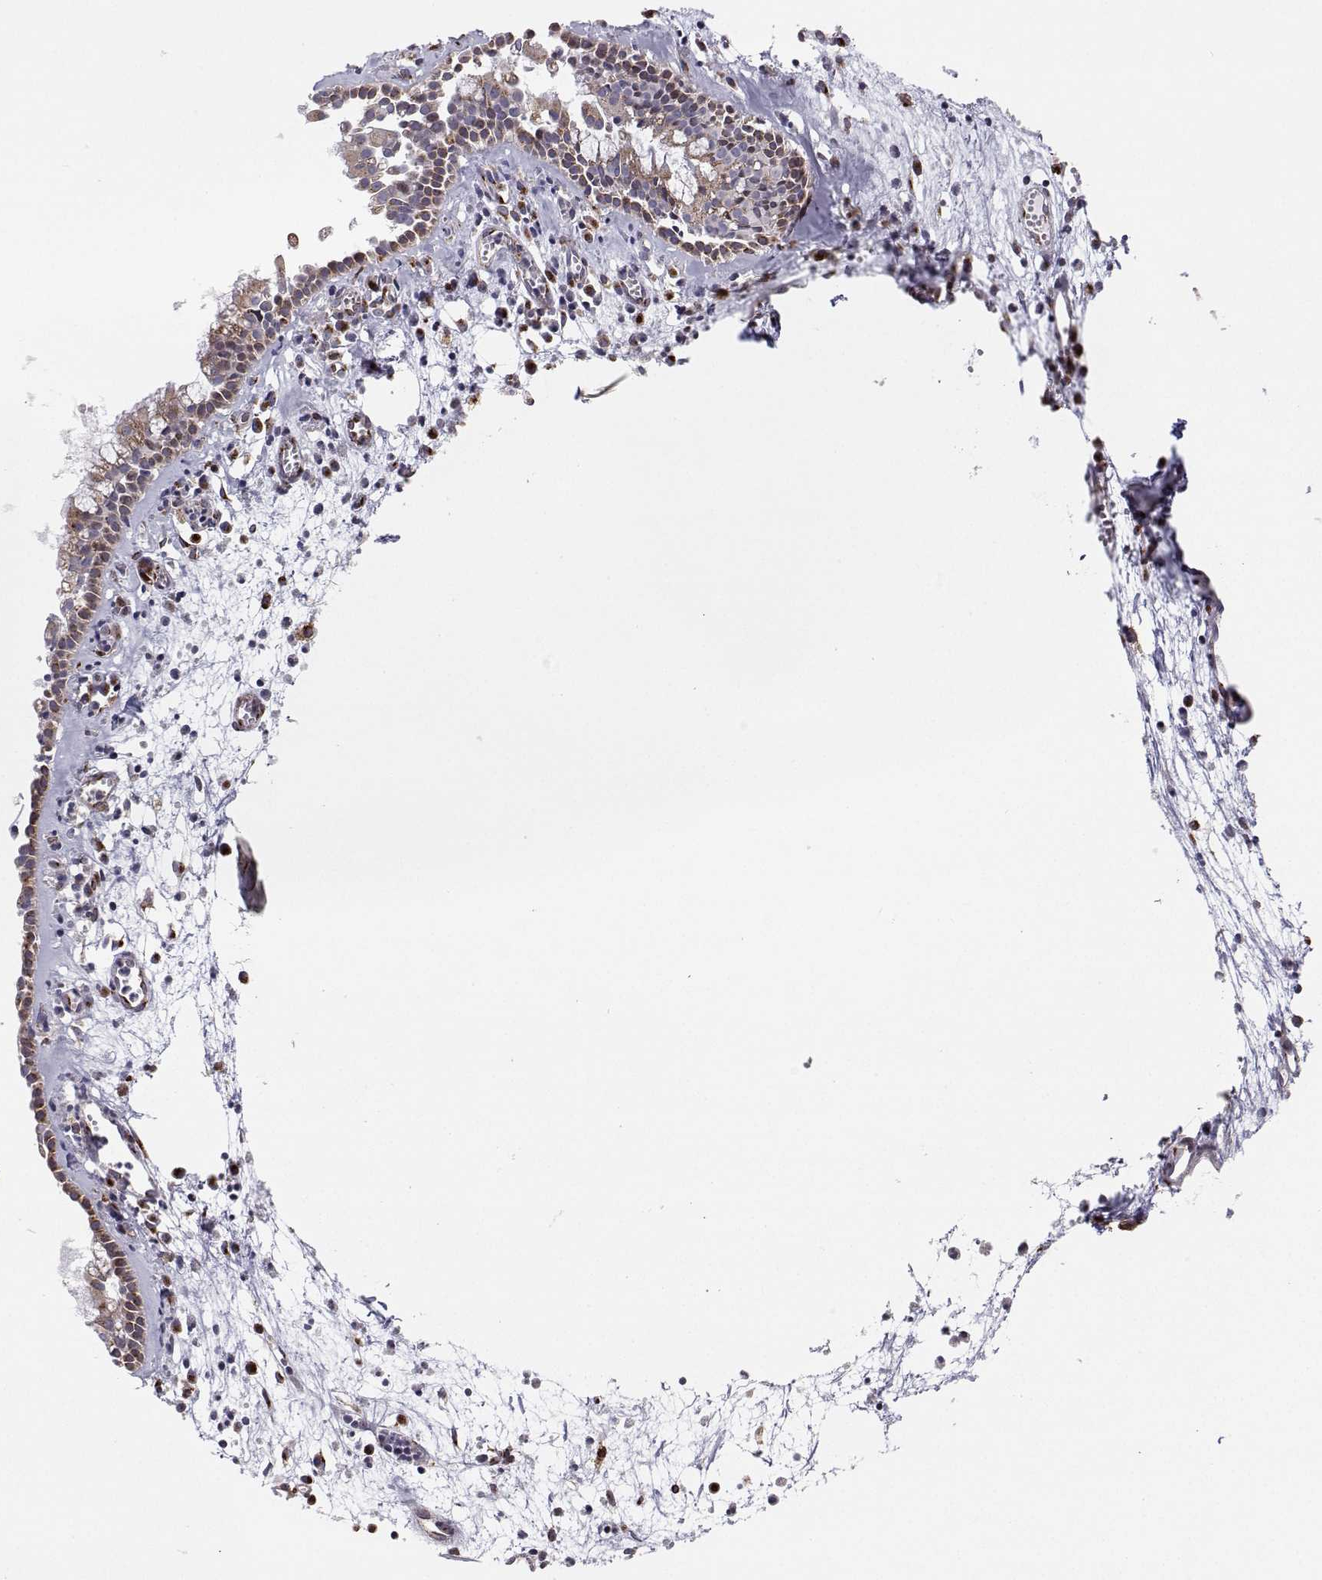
{"staining": {"intensity": "moderate", "quantity": "25%-75%", "location": "cytoplasmic/membranous"}, "tissue": "nasopharynx", "cell_type": "Respiratory epithelial cells", "image_type": "normal", "snomed": [{"axis": "morphology", "description": "Normal tissue, NOS"}, {"axis": "topography", "description": "Nasopharynx"}], "caption": "Protein expression analysis of unremarkable human nasopharynx reveals moderate cytoplasmic/membranous positivity in approximately 25%-75% of respiratory epithelial cells. (DAB = brown stain, brightfield microscopy at high magnification).", "gene": "STARD13", "patient": {"sex": "female", "age": 52}}